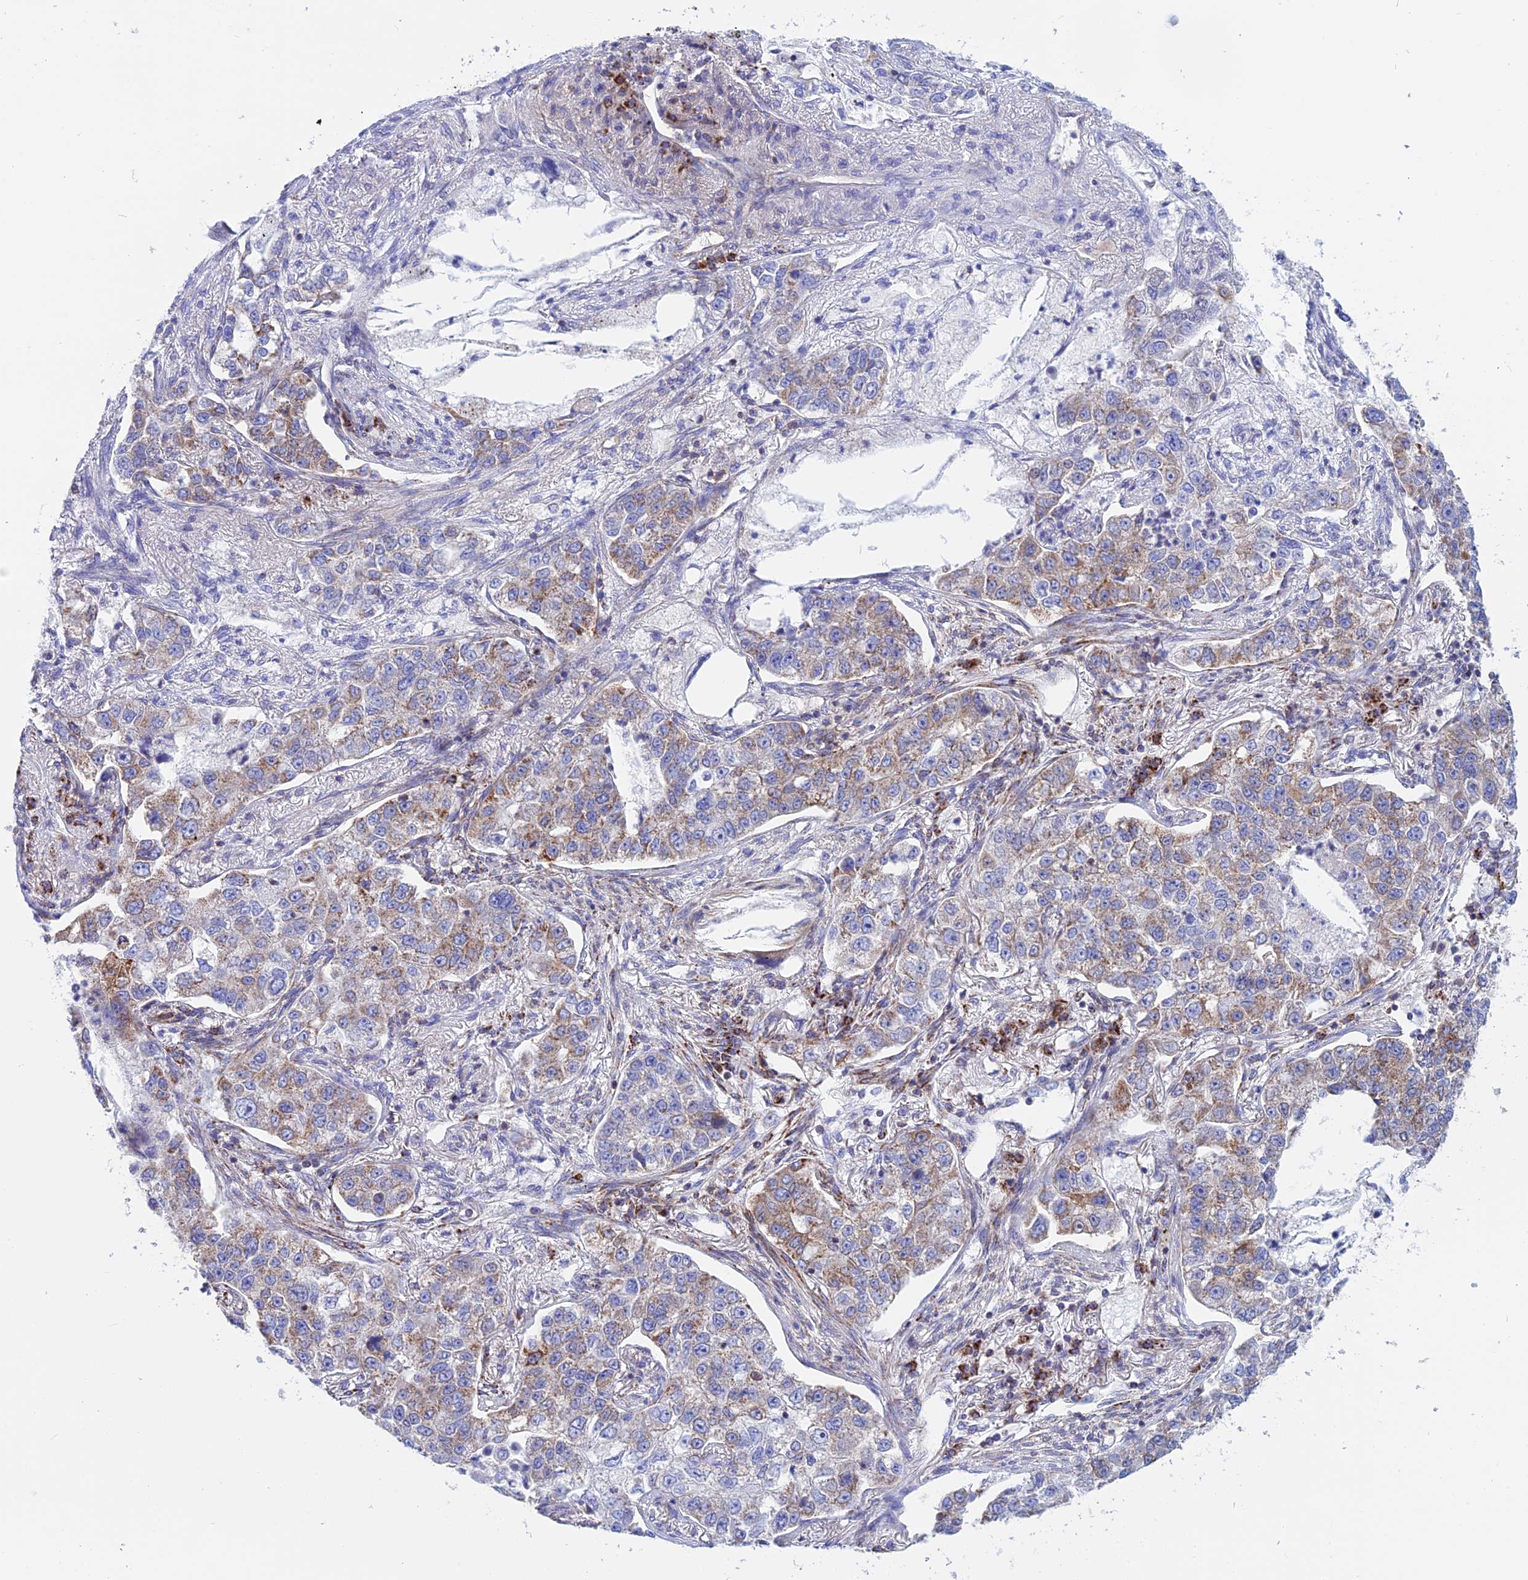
{"staining": {"intensity": "moderate", "quantity": "25%-75%", "location": "cytoplasmic/membranous"}, "tissue": "lung cancer", "cell_type": "Tumor cells", "image_type": "cancer", "snomed": [{"axis": "morphology", "description": "Adenocarcinoma, NOS"}, {"axis": "topography", "description": "Lung"}], "caption": "Lung cancer (adenocarcinoma) tissue demonstrates moderate cytoplasmic/membranous expression in approximately 25%-75% of tumor cells", "gene": "GCDH", "patient": {"sex": "male", "age": 49}}